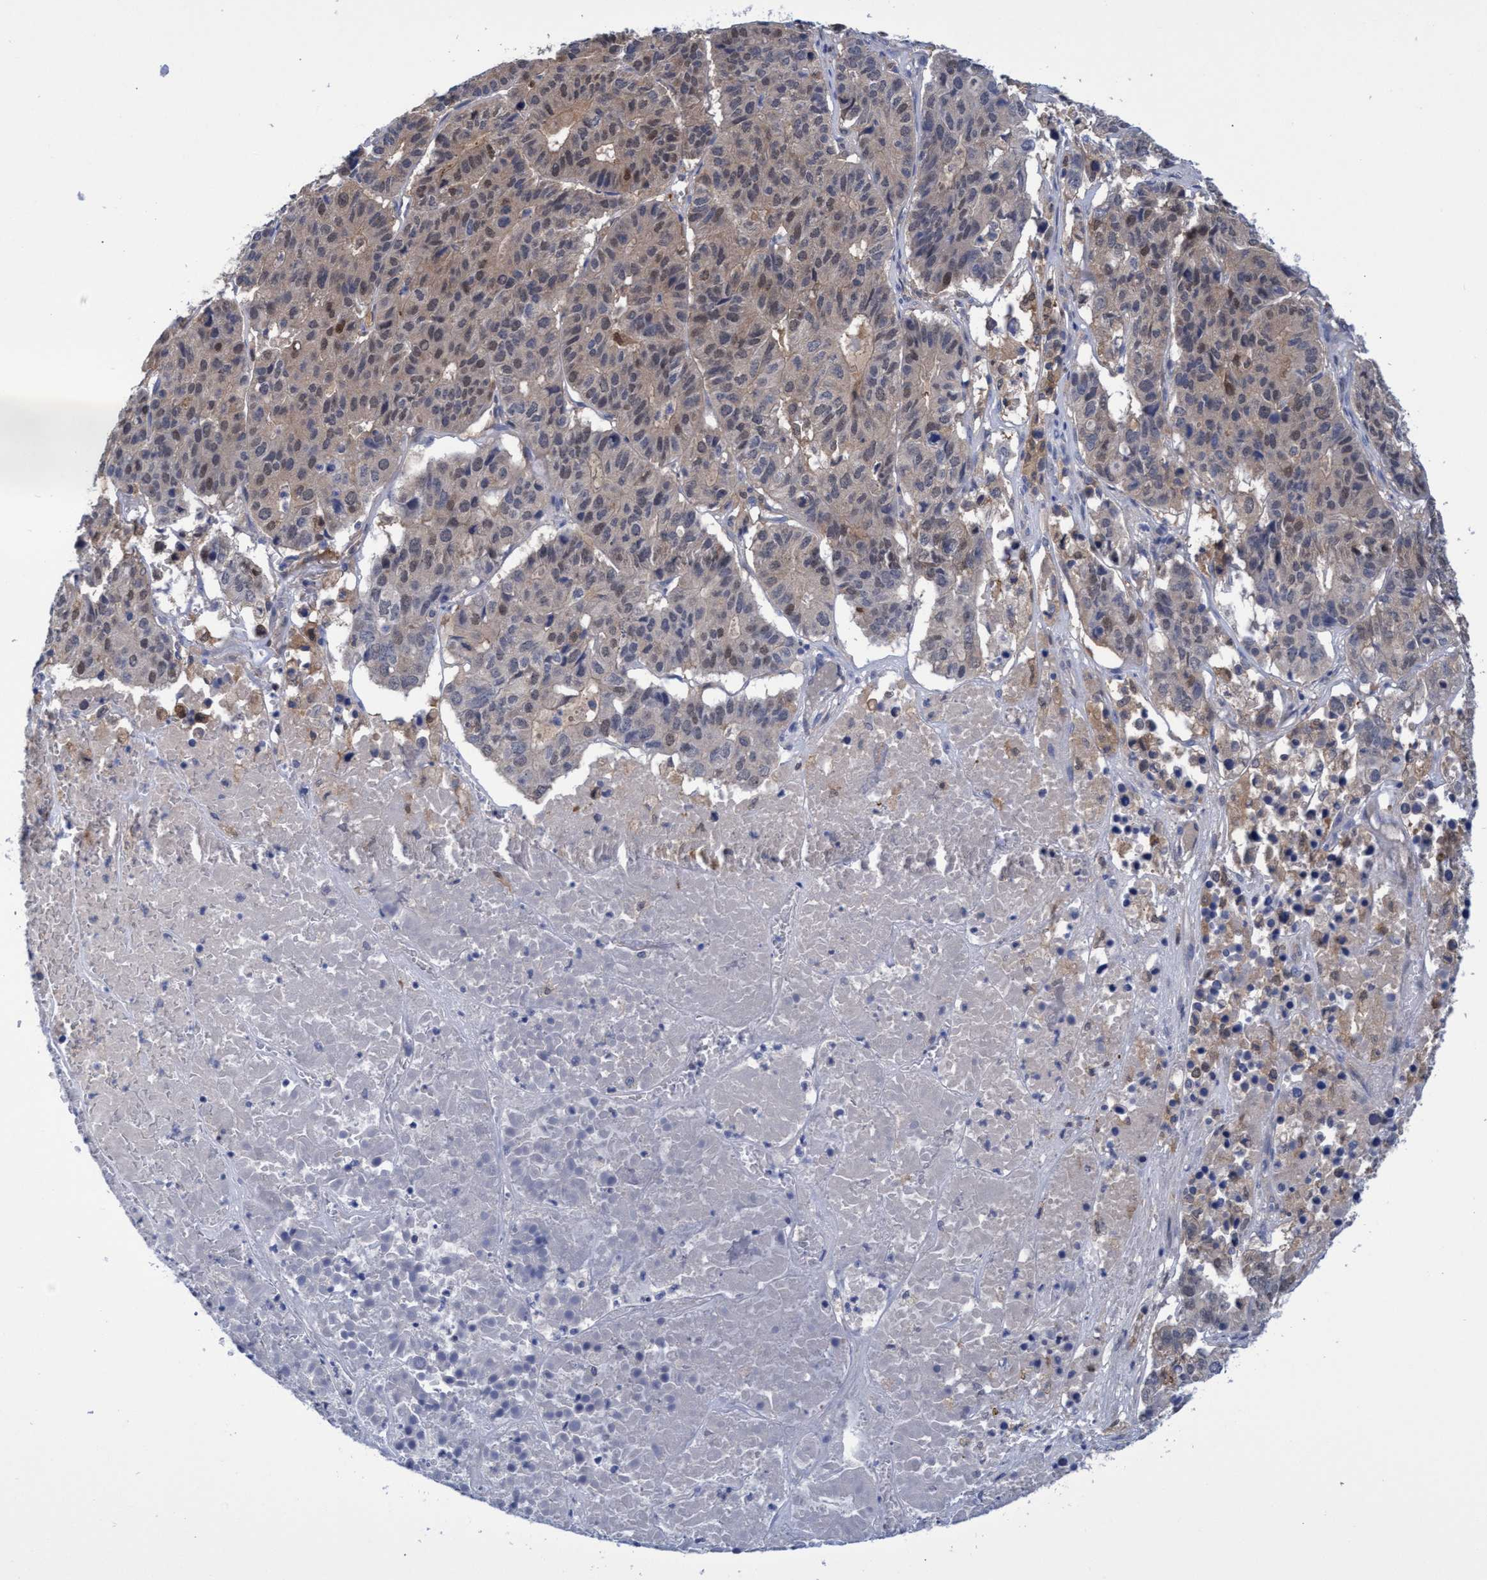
{"staining": {"intensity": "weak", "quantity": "<25%", "location": "cytoplasmic/membranous"}, "tissue": "pancreatic cancer", "cell_type": "Tumor cells", "image_type": "cancer", "snomed": [{"axis": "morphology", "description": "Adenocarcinoma, NOS"}, {"axis": "topography", "description": "Pancreas"}], "caption": "Immunohistochemistry histopathology image of human pancreatic adenocarcinoma stained for a protein (brown), which displays no positivity in tumor cells. (Immunohistochemistry (ihc), brightfield microscopy, high magnification).", "gene": "PNPO", "patient": {"sex": "male", "age": 50}}